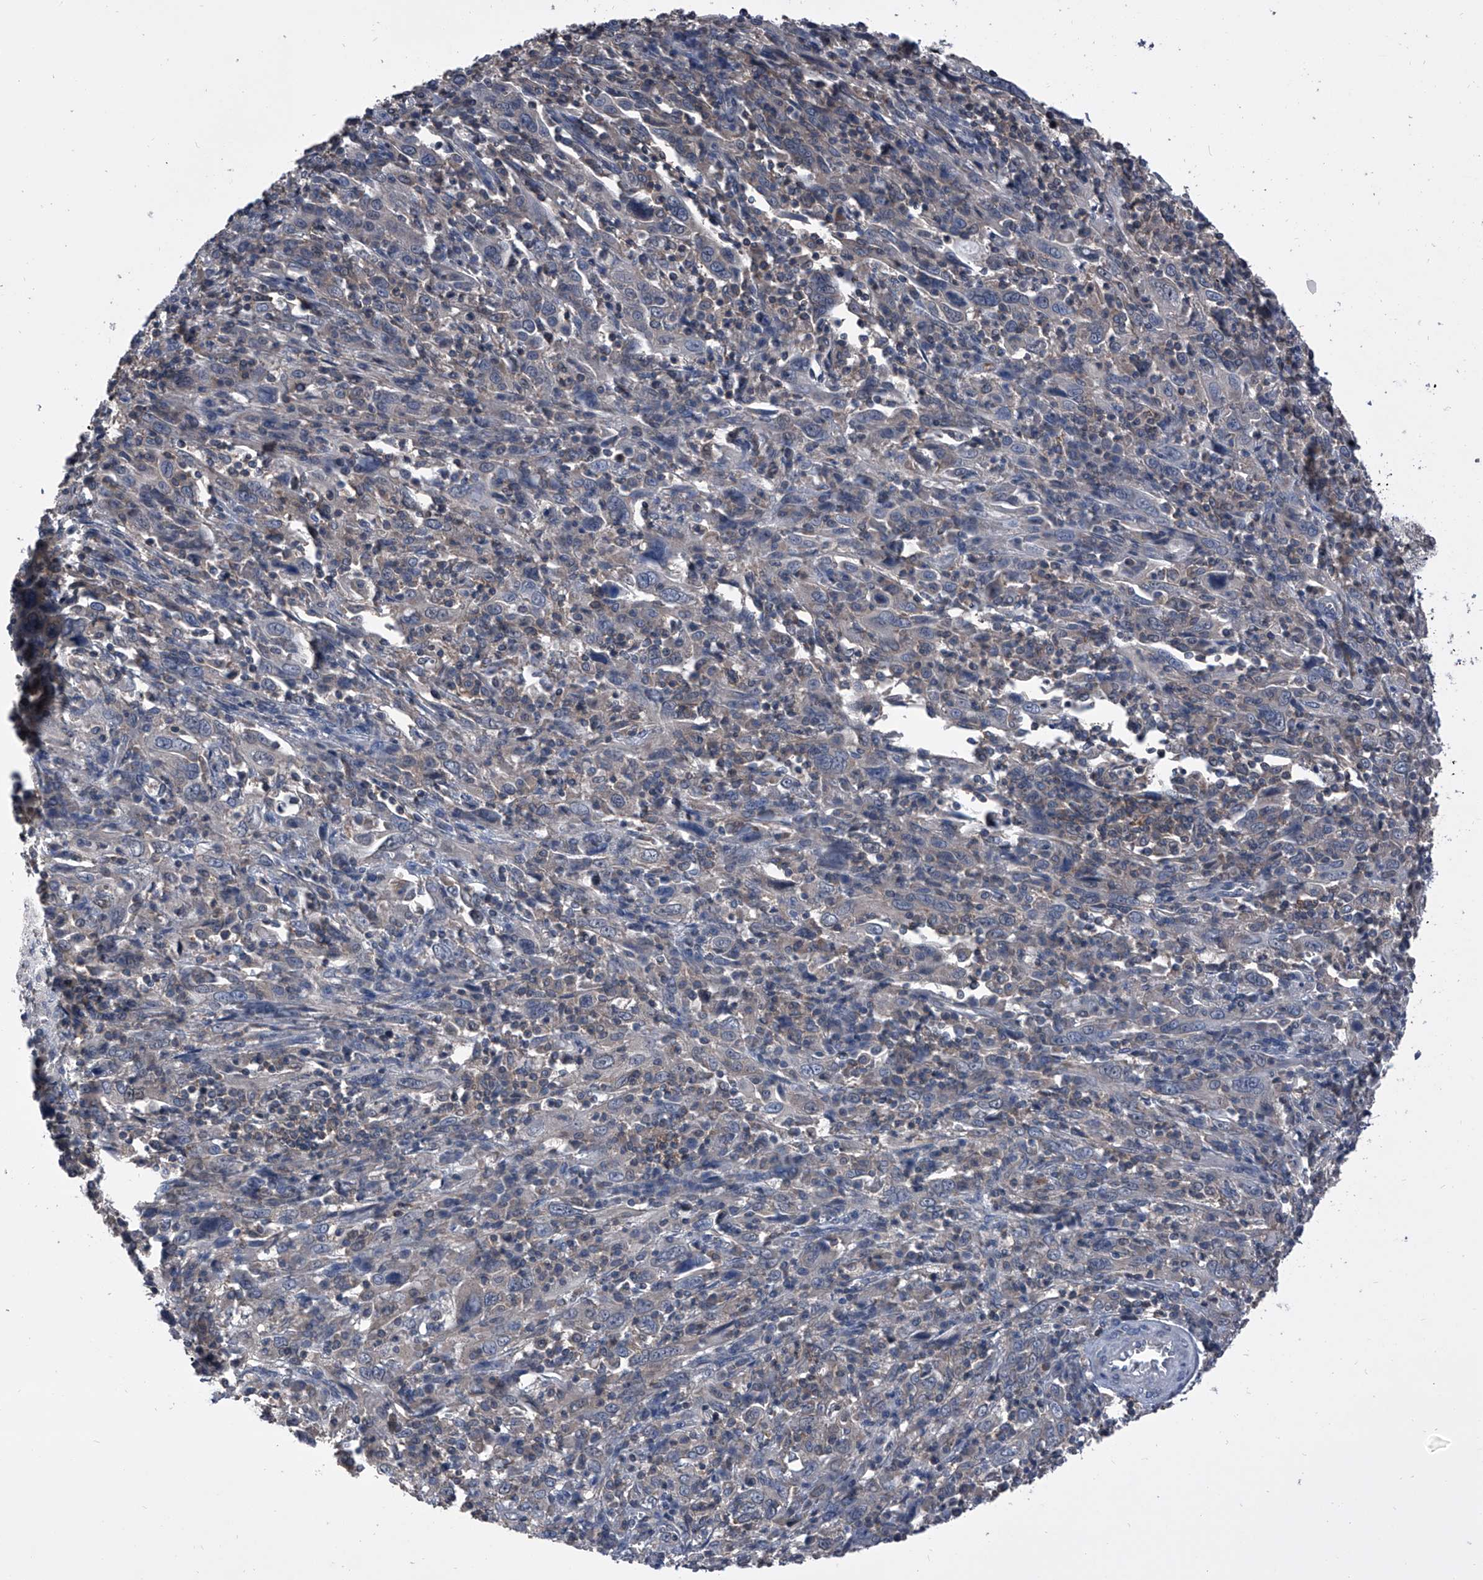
{"staining": {"intensity": "negative", "quantity": "none", "location": "none"}, "tissue": "cervical cancer", "cell_type": "Tumor cells", "image_type": "cancer", "snomed": [{"axis": "morphology", "description": "Squamous cell carcinoma, NOS"}, {"axis": "topography", "description": "Cervix"}], "caption": "High magnification brightfield microscopy of cervical cancer stained with DAB (brown) and counterstained with hematoxylin (blue): tumor cells show no significant staining. Brightfield microscopy of IHC stained with DAB (brown) and hematoxylin (blue), captured at high magnification.", "gene": "PIP5K1A", "patient": {"sex": "female", "age": 46}}